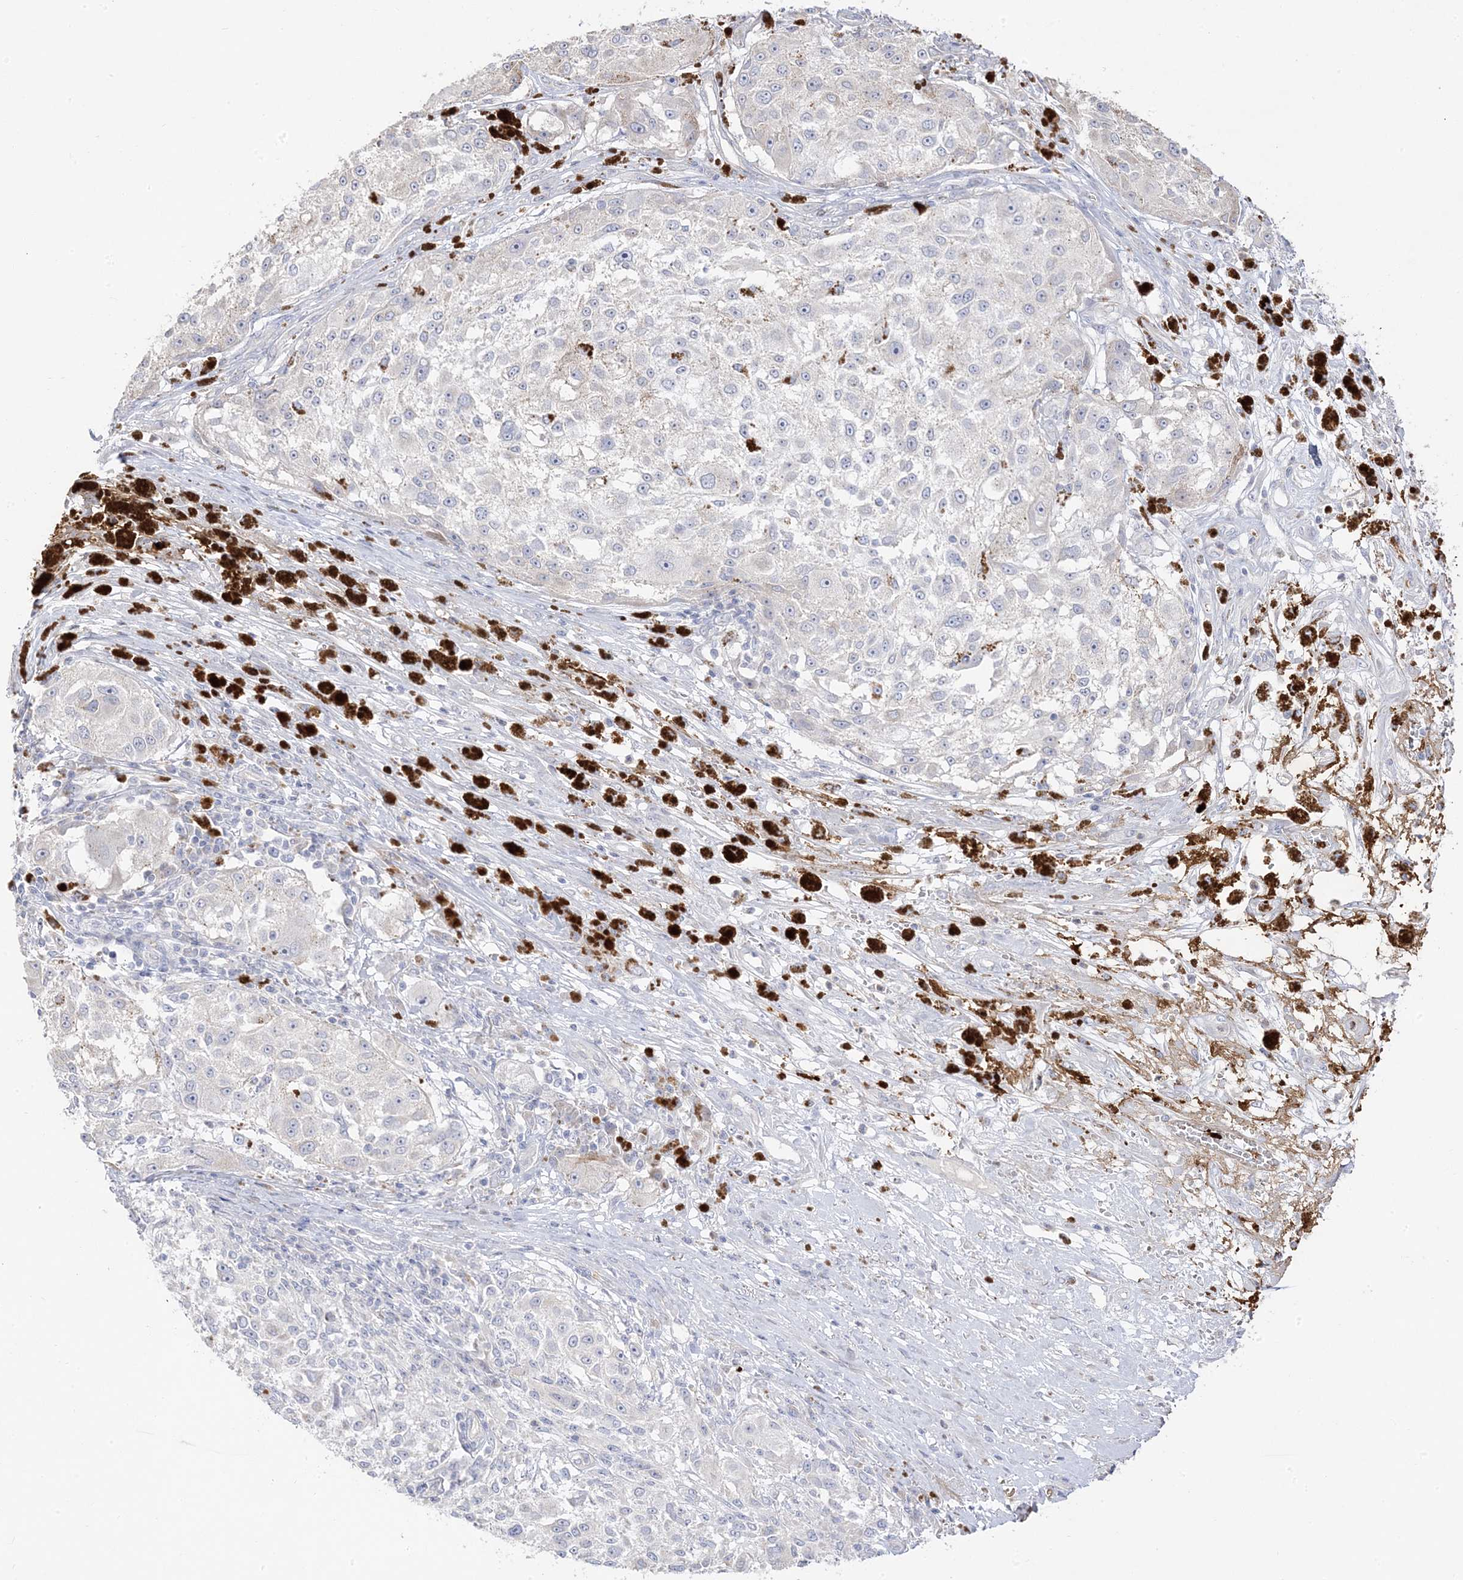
{"staining": {"intensity": "negative", "quantity": "none", "location": "none"}, "tissue": "melanoma", "cell_type": "Tumor cells", "image_type": "cancer", "snomed": [{"axis": "morphology", "description": "Necrosis, NOS"}, {"axis": "morphology", "description": "Malignant melanoma, NOS"}, {"axis": "topography", "description": "Skin"}], "caption": "Human melanoma stained for a protein using immunohistochemistry exhibits no expression in tumor cells.", "gene": "TRANK1", "patient": {"sex": "female", "age": 87}}